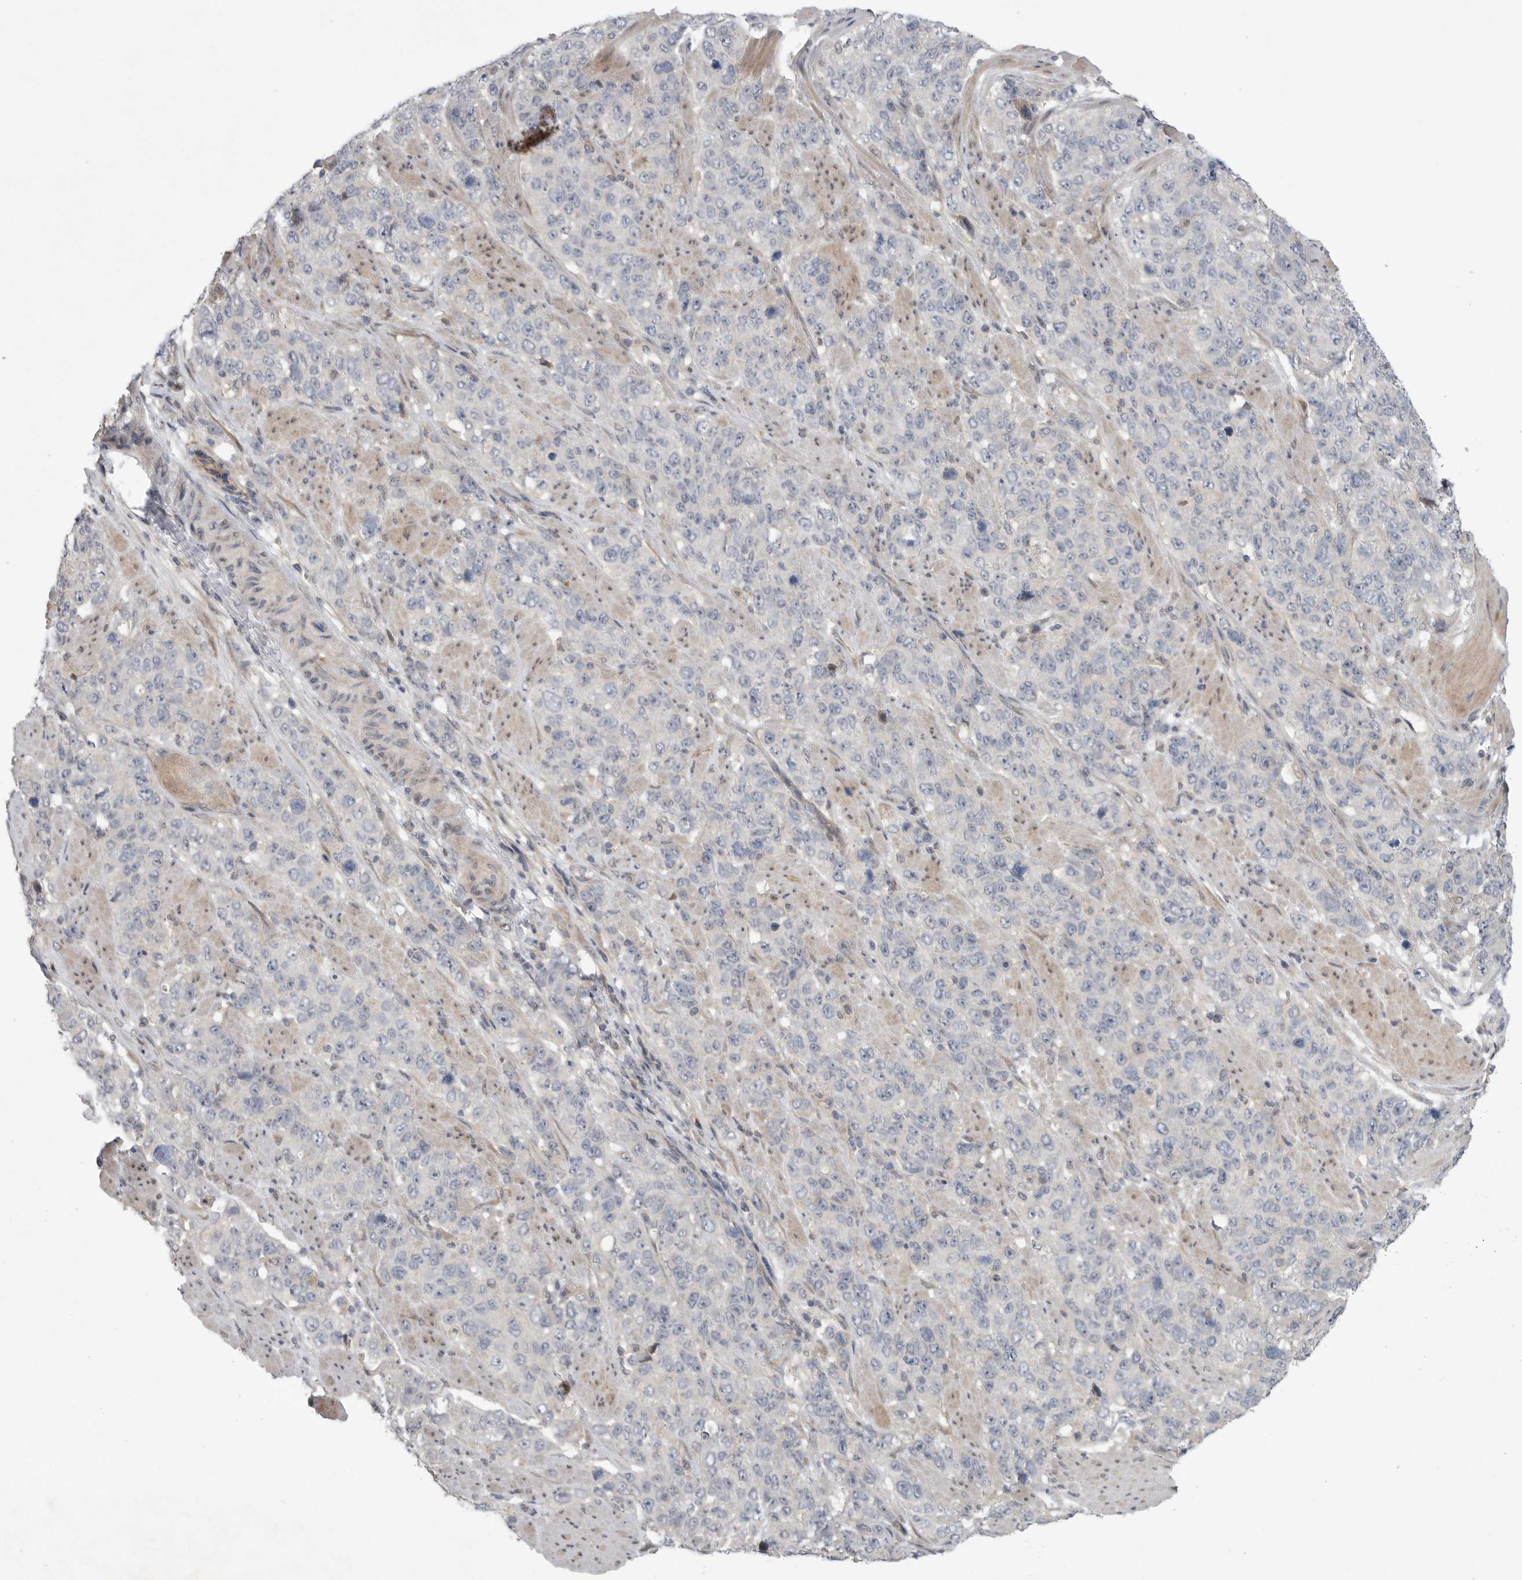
{"staining": {"intensity": "negative", "quantity": "none", "location": "none"}, "tissue": "stomach cancer", "cell_type": "Tumor cells", "image_type": "cancer", "snomed": [{"axis": "morphology", "description": "Adenocarcinoma, NOS"}, {"axis": "topography", "description": "Stomach"}], "caption": "Immunohistochemistry of human stomach cancer (adenocarcinoma) shows no expression in tumor cells.", "gene": "FBXO43", "patient": {"sex": "male", "age": 48}}